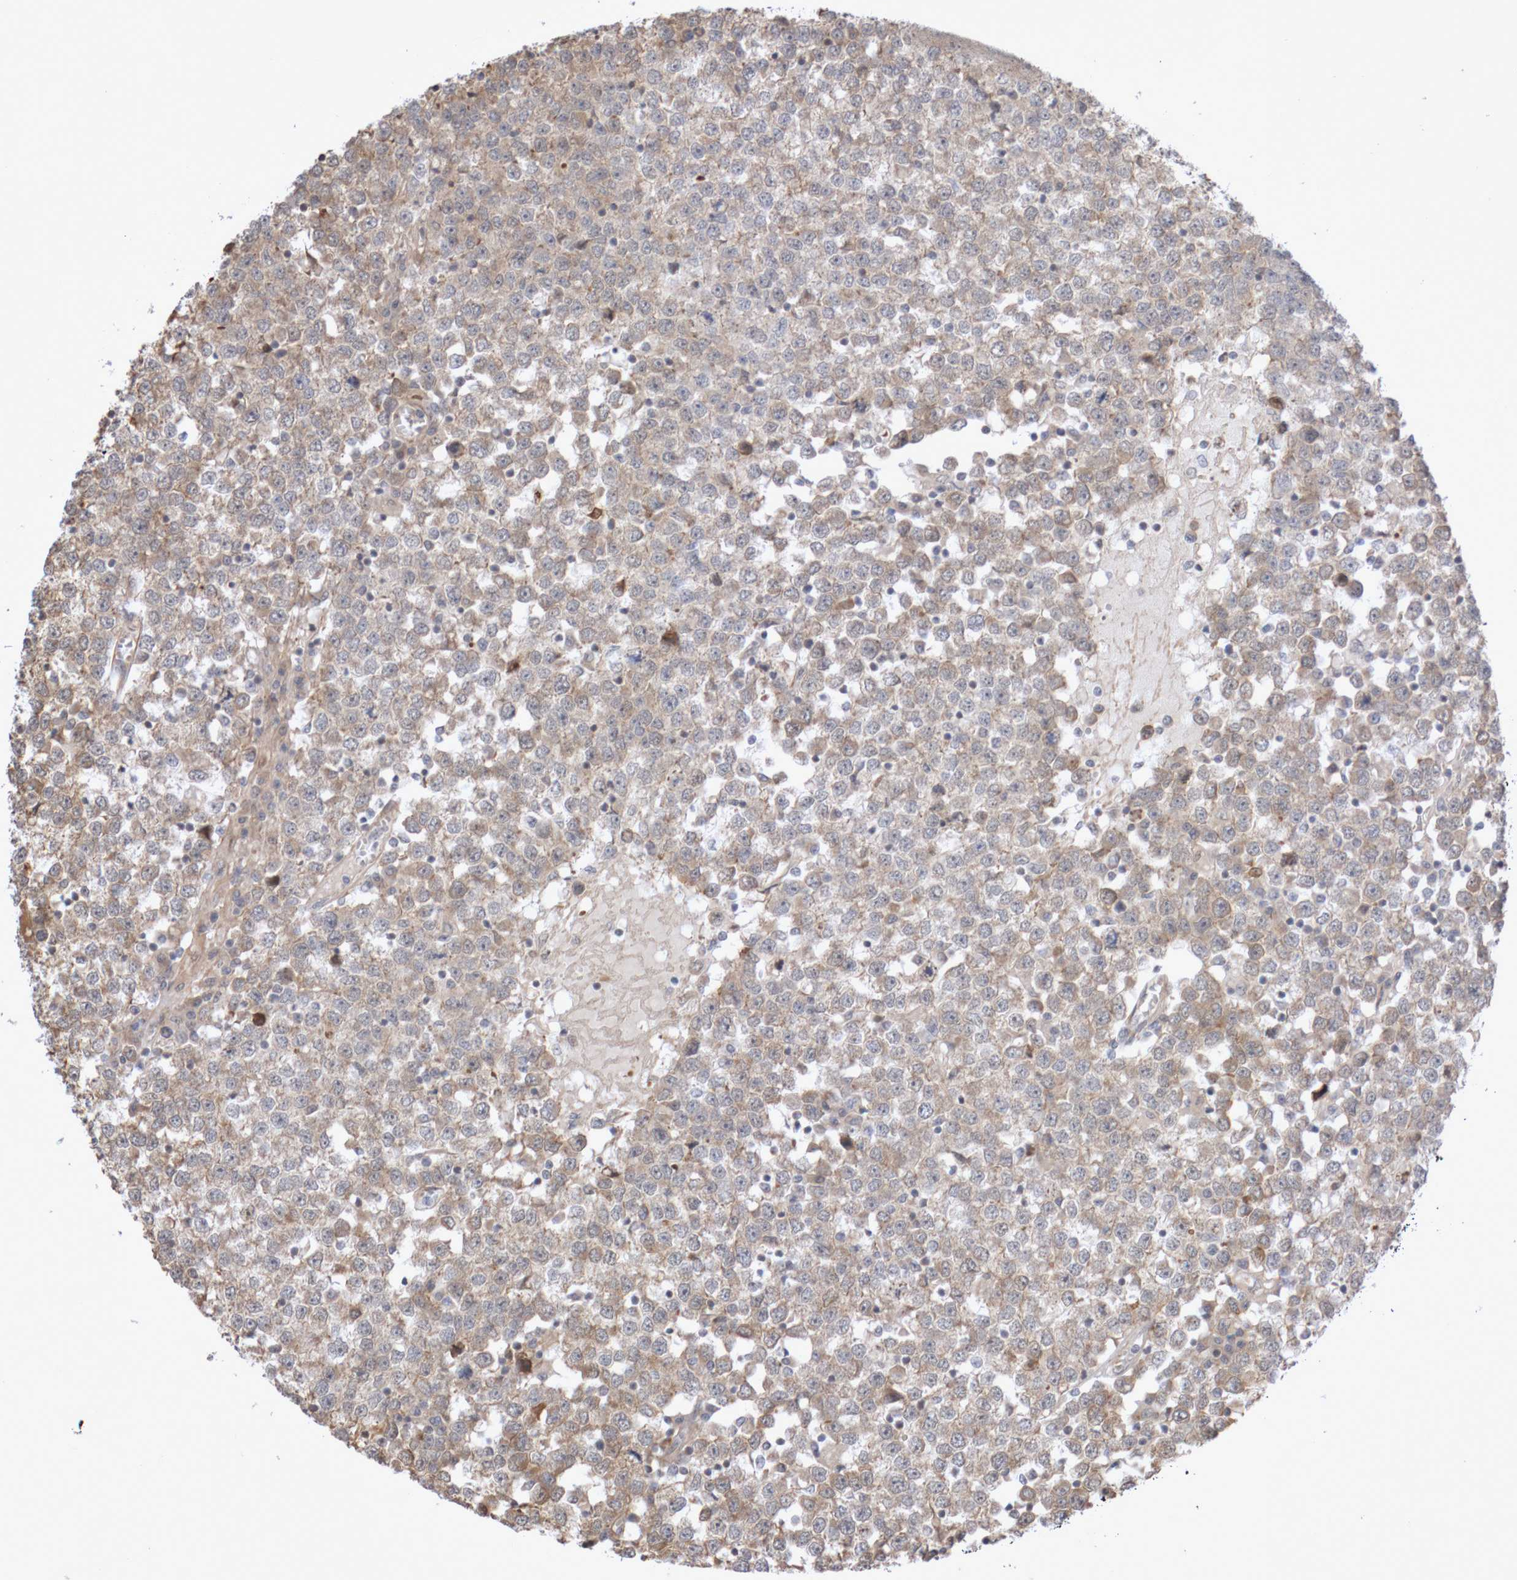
{"staining": {"intensity": "weak", "quantity": "25%-75%", "location": "cytoplasmic/membranous"}, "tissue": "testis cancer", "cell_type": "Tumor cells", "image_type": "cancer", "snomed": [{"axis": "morphology", "description": "Seminoma, NOS"}, {"axis": "topography", "description": "Testis"}], "caption": "IHC staining of testis cancer (seminoma), which shows low levels of weak cytoplasmic/membranous staining in approximately 25%-75% of tumor cells indicating weak cytoplasmic/membranous protein positivity. The staining was performed using DAB (brown) for protein detection and nuclei were counterstained in hematoxylin (blue).", "gene": "DPH7", "patient": {"sex": "male", "age": 65}}